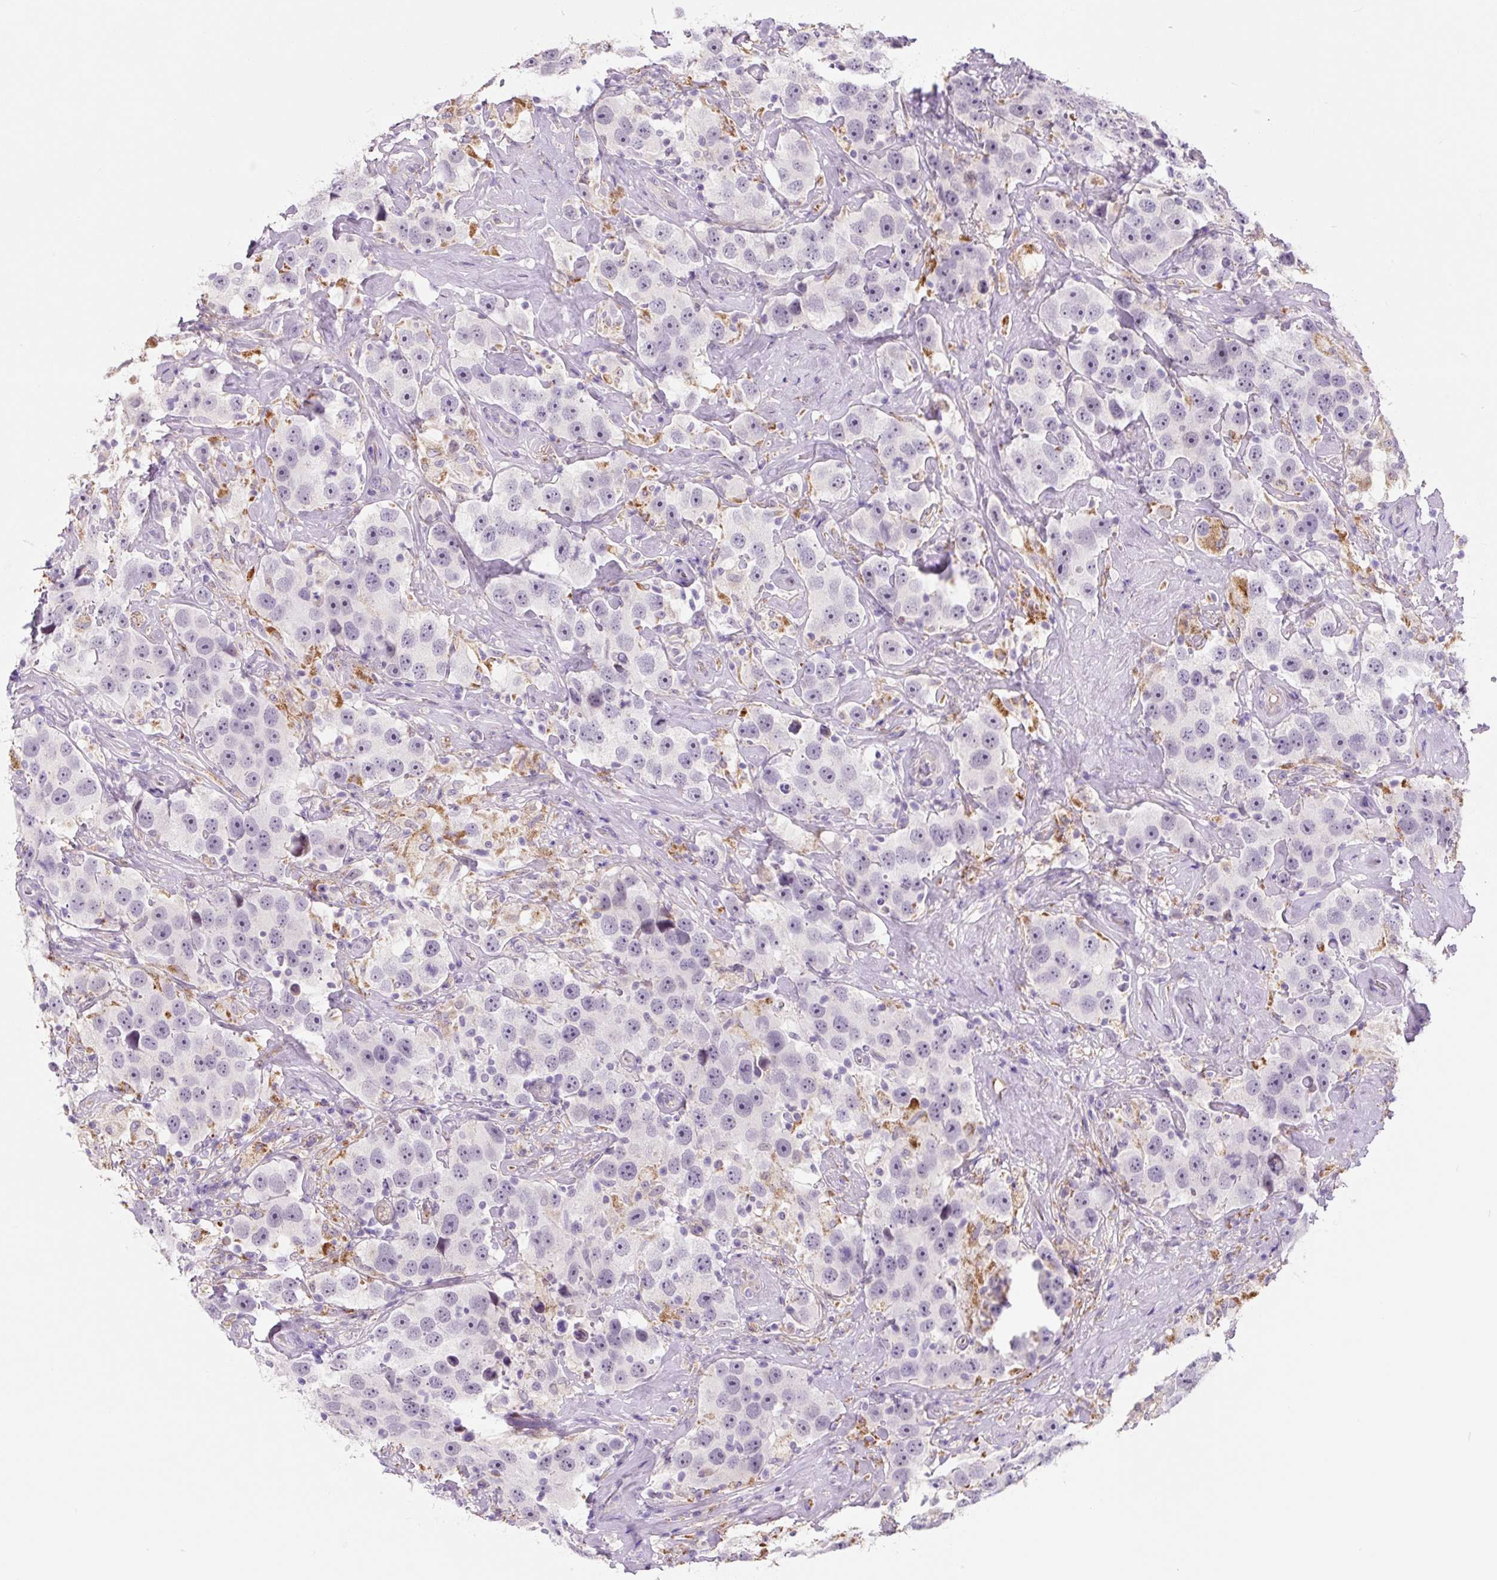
{"staining": {"intensity": "negative", "quantity": "none", "location": "none"}, "tissue": "testis cancer", "cell_type": "Tumor cells", "image_type": "cancer", "snomed": [{"axis": "morphology", "description": "Seminoma, NOS"}, {"axis": "topography", "description": "Testis"}], "caption": "A micrograph of human seminoma (testis) is negative for staining in tumor cells.", "gene": "CCL25", "patient": {"sex": "male", "age": 49}}